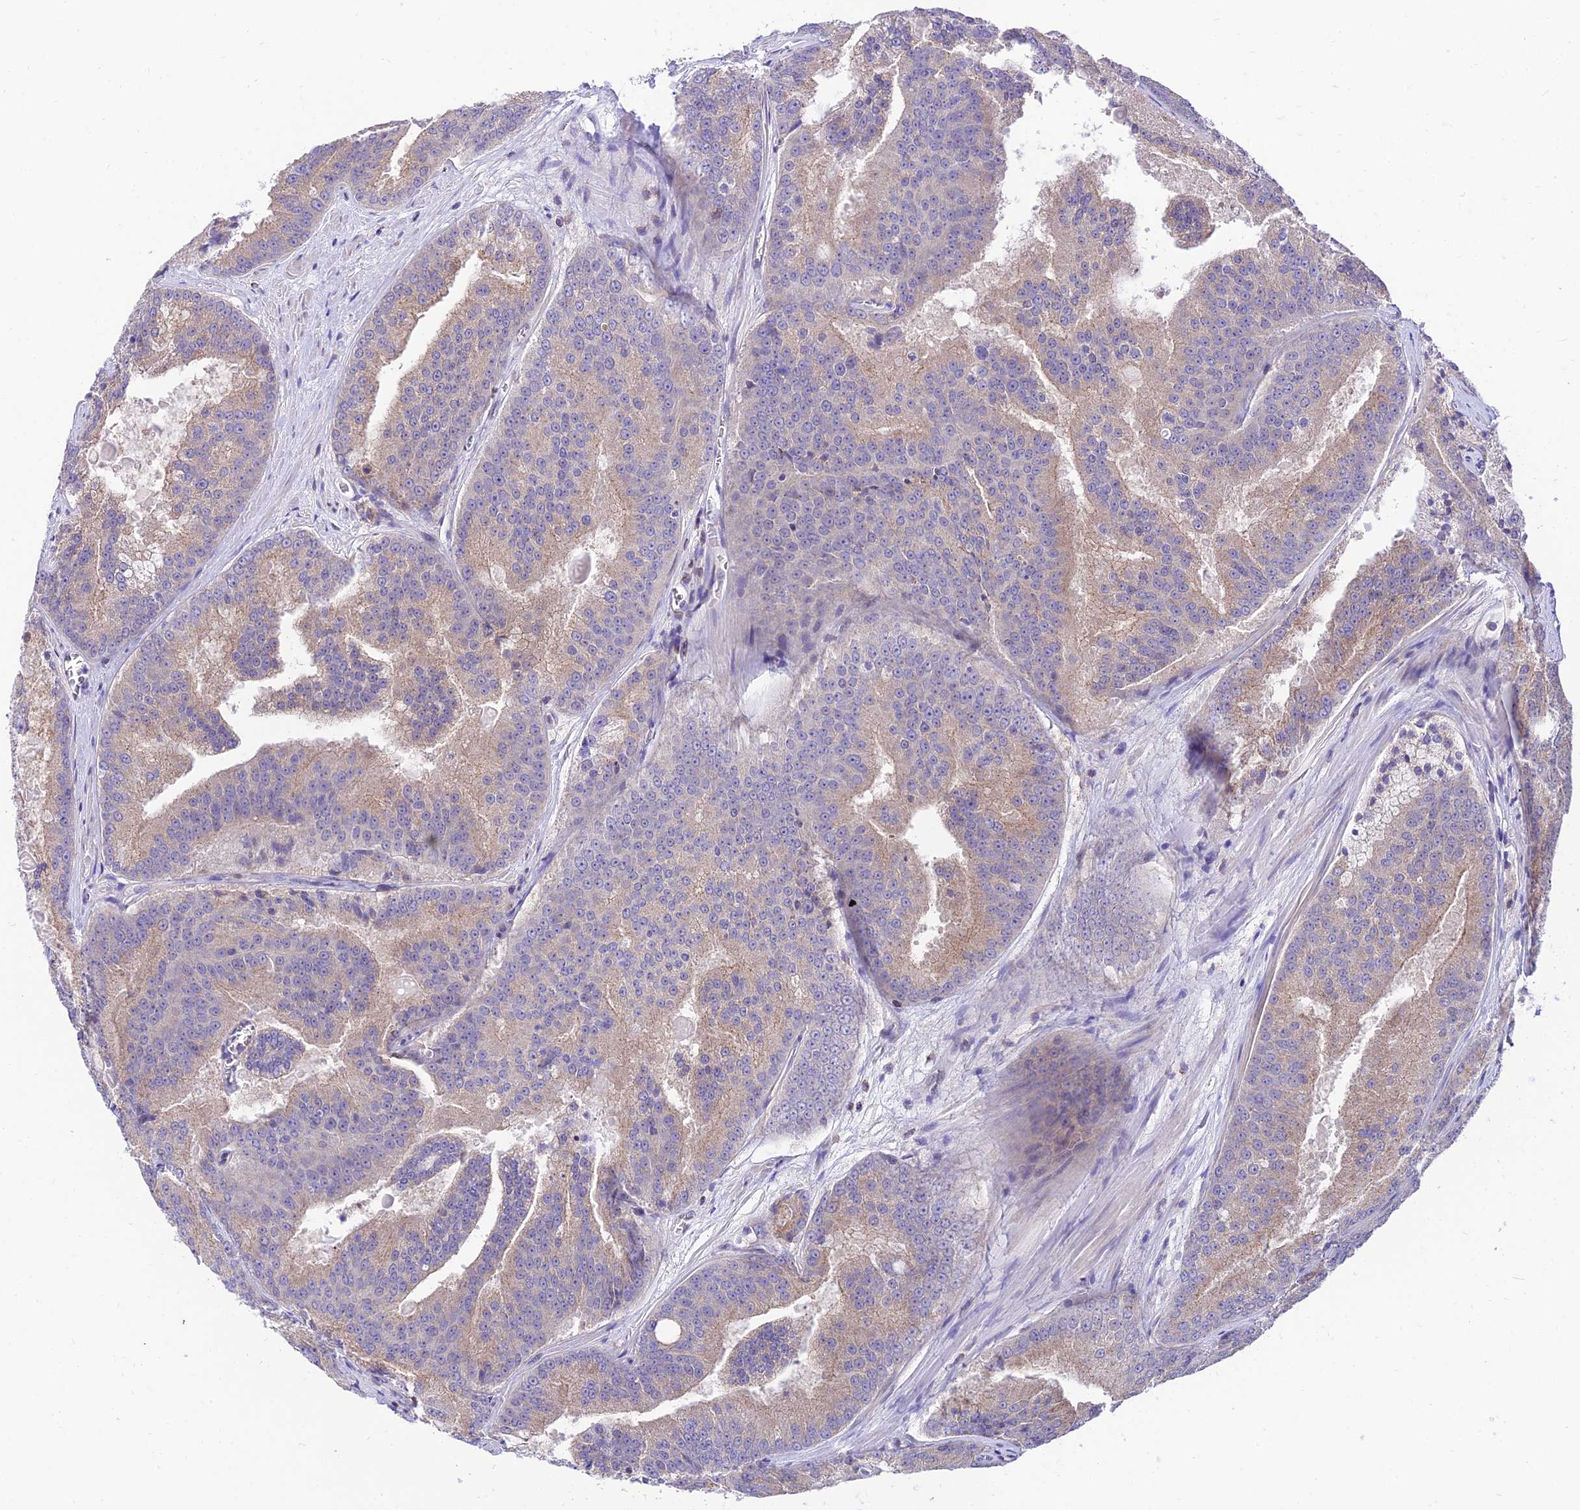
{"staining": {"intensity": "weak", "quantity": "<25%", "location": "cytoplasmic/membranous"}, "tissue": "prostate cancer", "cell_type": "Tumor cells", "image_type": "cancer", "snomed": [{"axis": "morphology", "description": "Adenocarcinoma, High grade"}, {"axis": "topography", "description": "Prostate"}], "caption": "This is a micrograph of IHC staining of prostate high-grade adenocarcinoma, which shows no staining in tumor cells.", "gene": "C6orf132", "patient": {"sex": "male", "age": 61}}